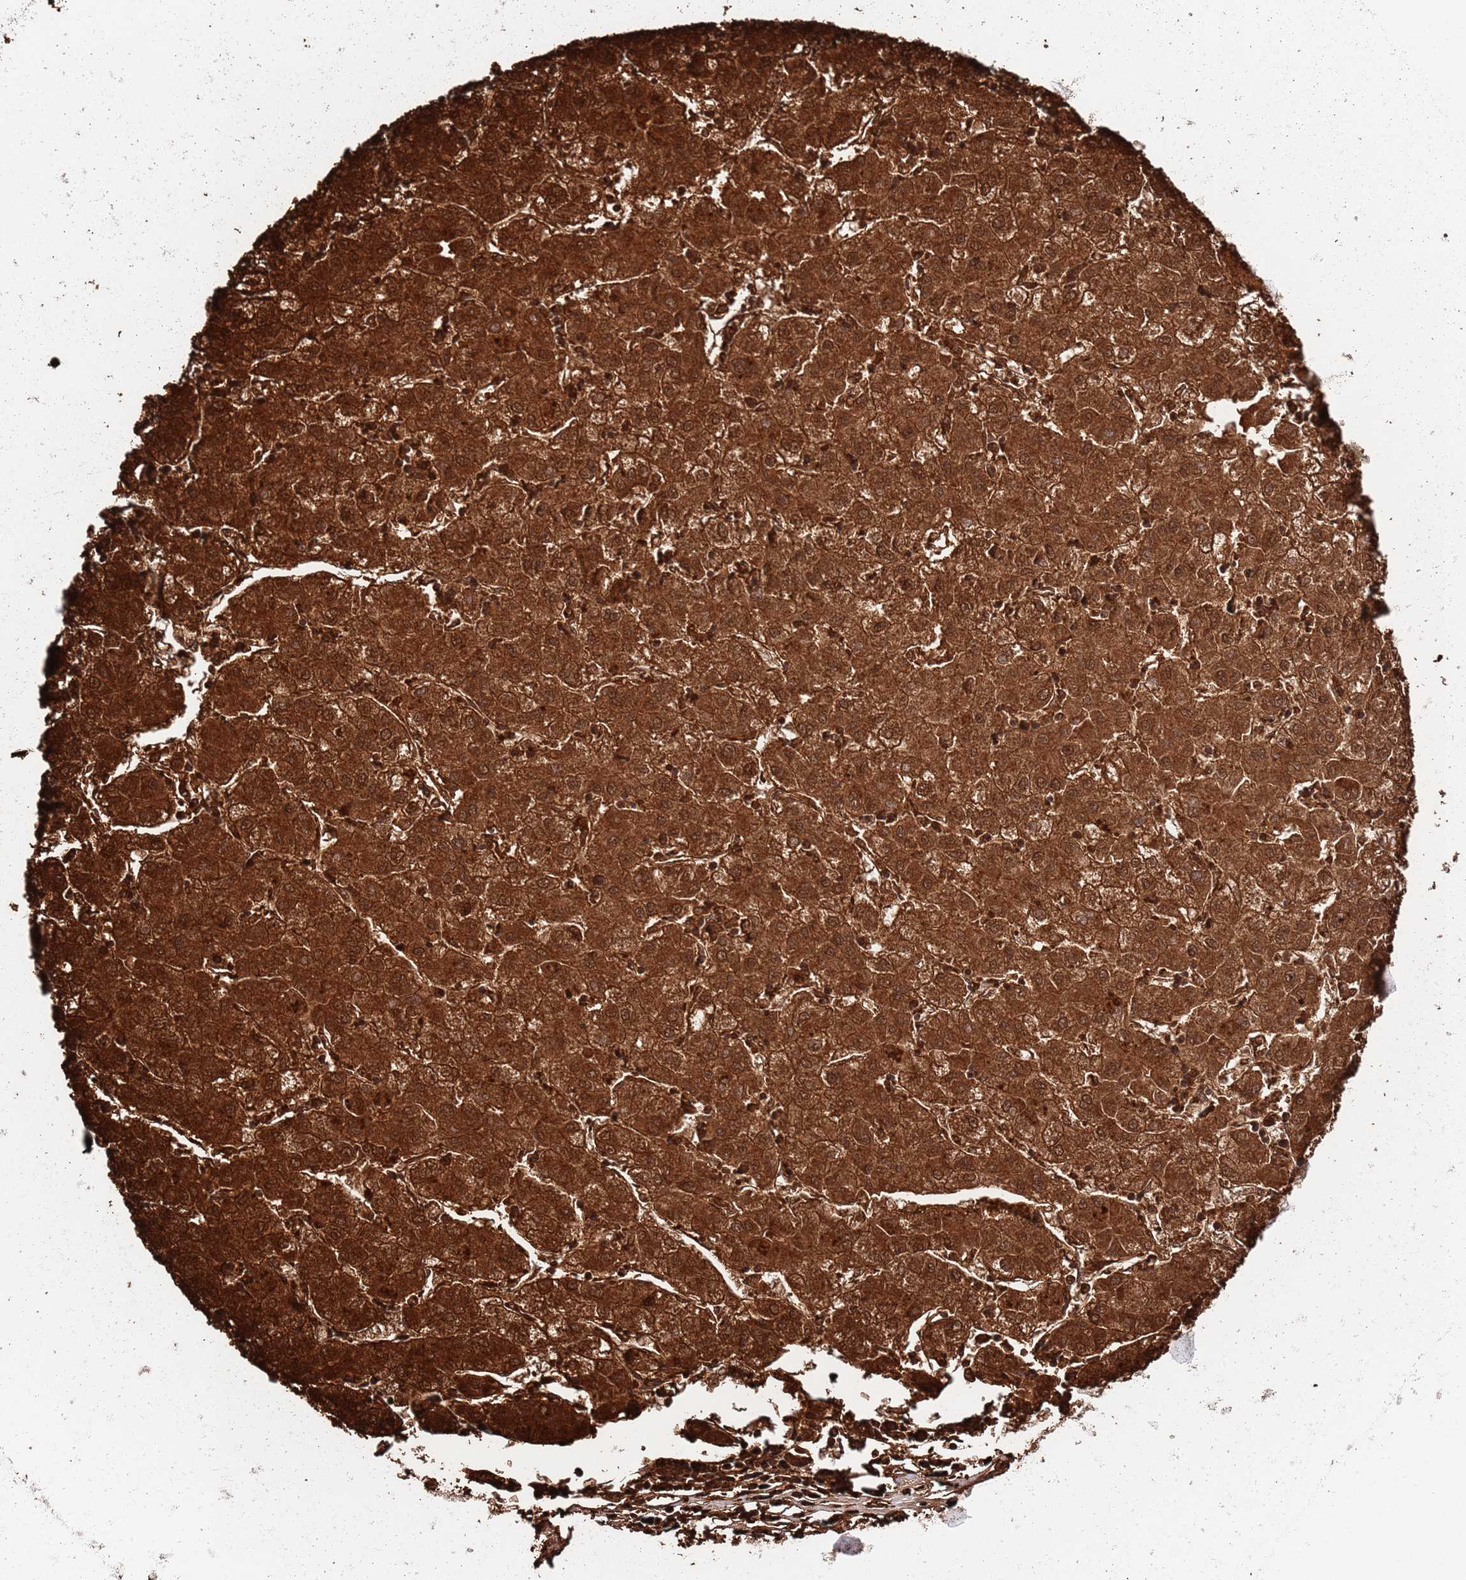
{"staining": {"intensity": "strong", "quantity": ">75%", "location": "cytoplasmic/membranous,nuclear"}, "tissue": "liver cancer", "cell_type": "Tumor cells", "image_type": "cancer", "snomed": [{"axis": "morphology", "description": "Carcinoma, Hepatocellular, NOS"}, {"axis": "topography", "description": "Liver"}], "caption": "Immunohistochemistry (IHC) image of human liver cancer (hepatocellular carcinoma) stained for a protein (brown), which exhibits high levels of strong cytoplasmic/membranous and nuclear expression in about >75% of tumor cells.", "gene": "ALDH3A1", "patient": {"sex": "male", "age": 72}}